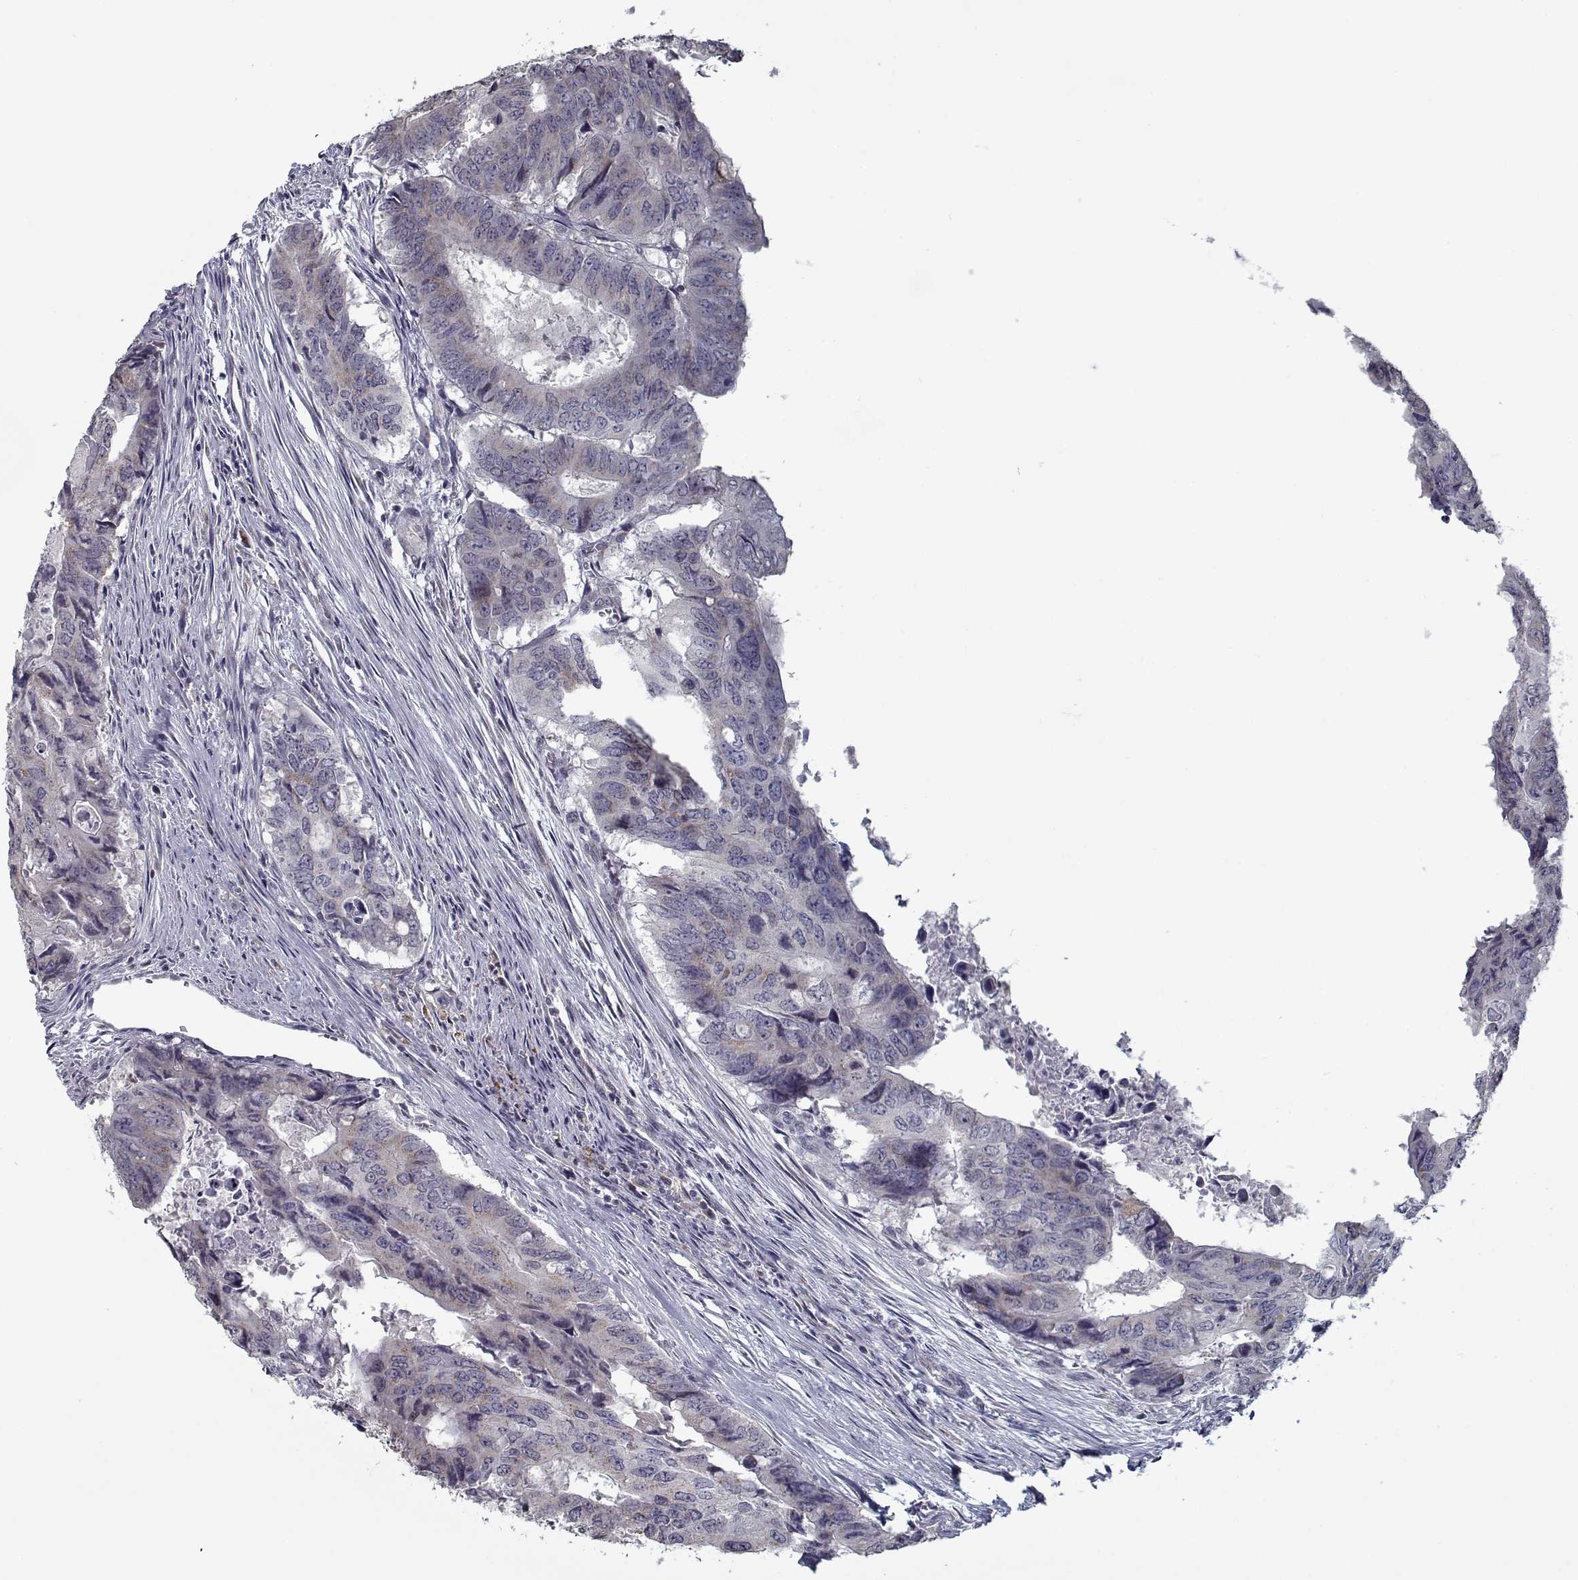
{"staining": {"intensity": "weak", "quantity": "<25%", "location": "cytoplasmic/membranous"}, "tissue": "colorectal cancer", "cell_type": "Tumor cells", "image_type": "cancer", "snomed": [{"axis": "morphology", "description": "Adenocarcinoma, NOS"}, {"axis": "topography", "description": "Colon"}], "caption": "This is an IHC image of colorectal cancer. There is no expression in tumor cells.", "gene": "SEC16B", "patient": {"sex": "male", "age": 79}}